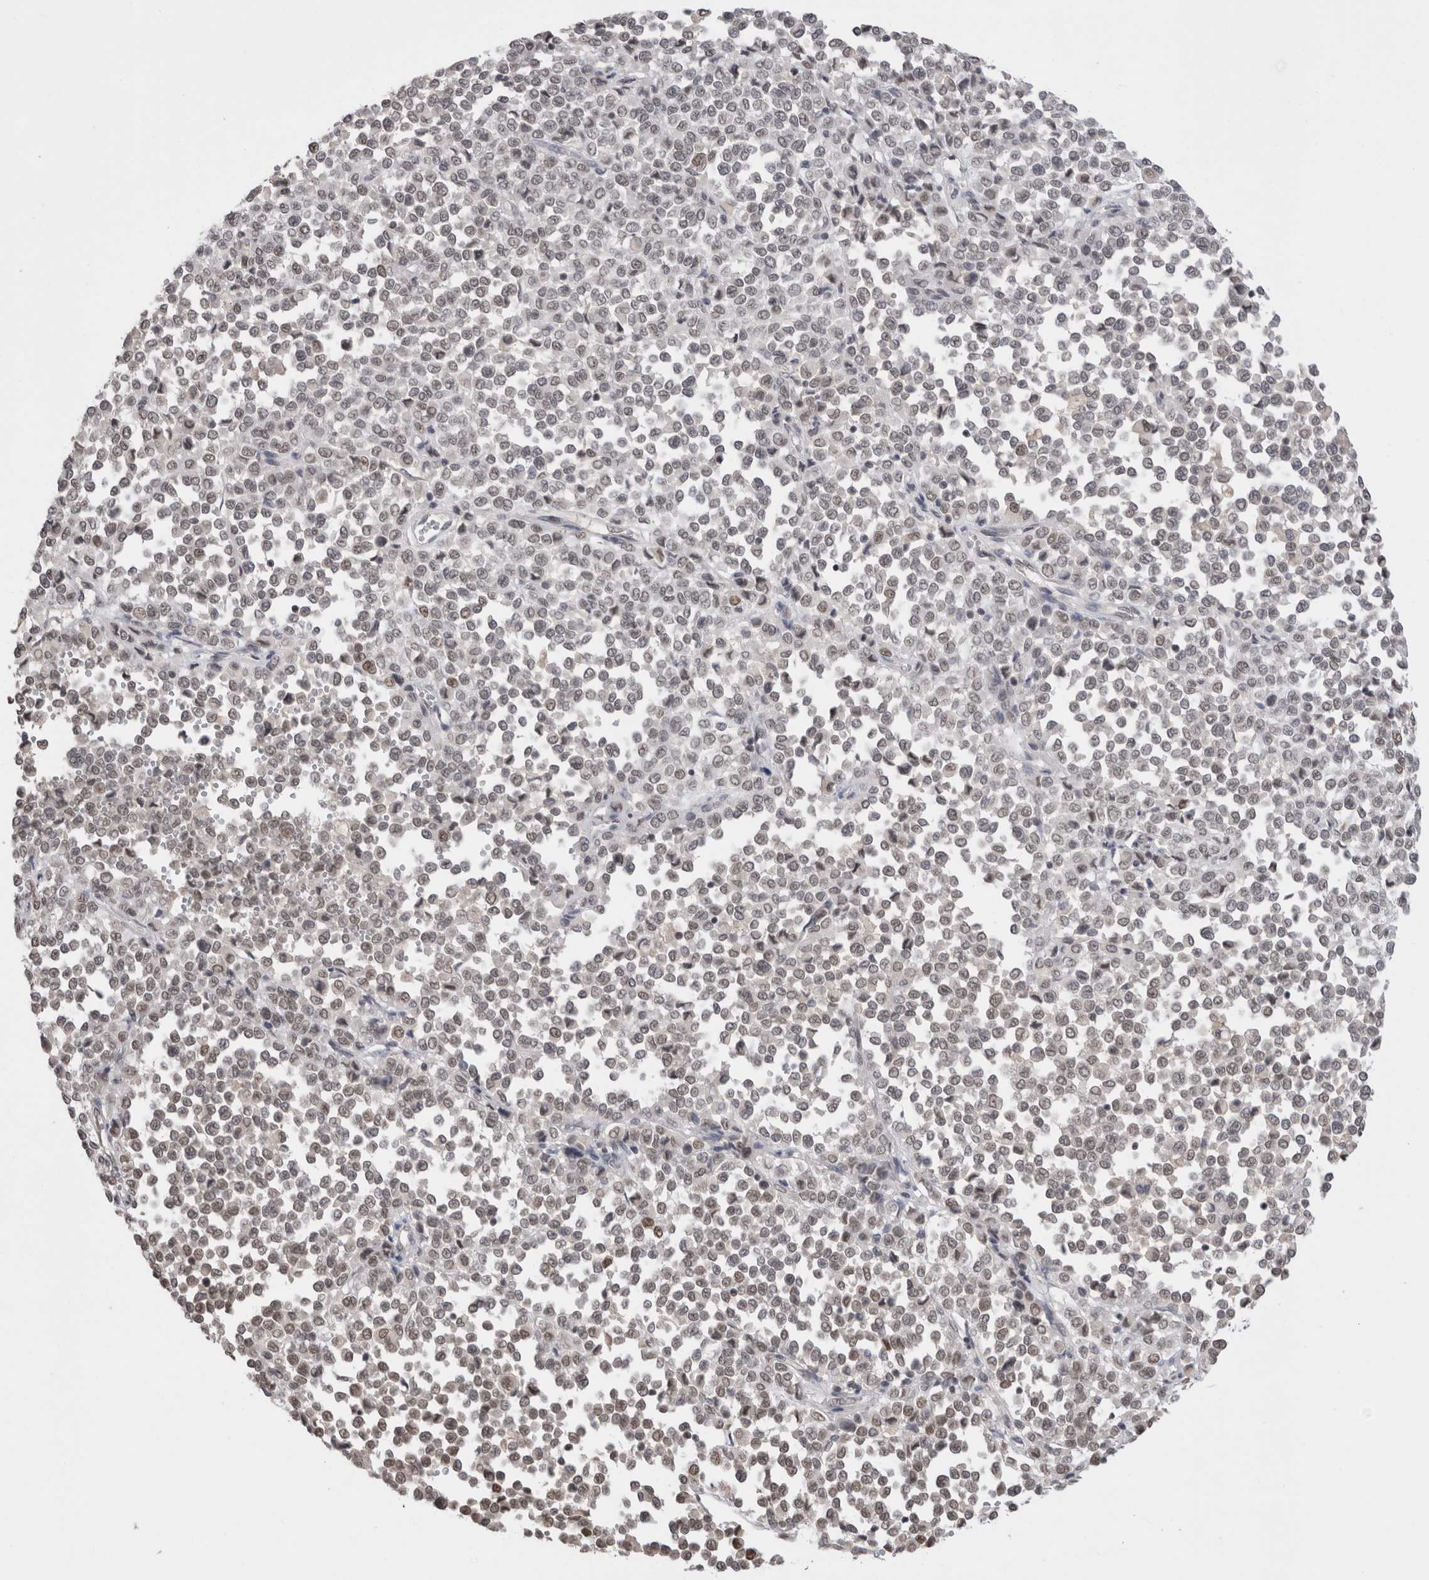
{"staining": {"intensity": "weak", "quantity": "25%-75%", "location": "nuclear"}, "tissue": "melanoma", "cell_type": "Tumor cells", "image_type": "cancer", "snomed": [{"axis": "morphology", "description": "Malignant melanoma, Metastatic site"}, {"axis": "topography", "description": "Pancreas"}], "caption": "Brown immunohistochemical staining in human malignant melanoma (metastatic site) demonstrates weak nuclear expression in approximately 25%-75% of tumor cells.", "gene": "DAXX", "patient": {"sex": "female", "age": 30}}